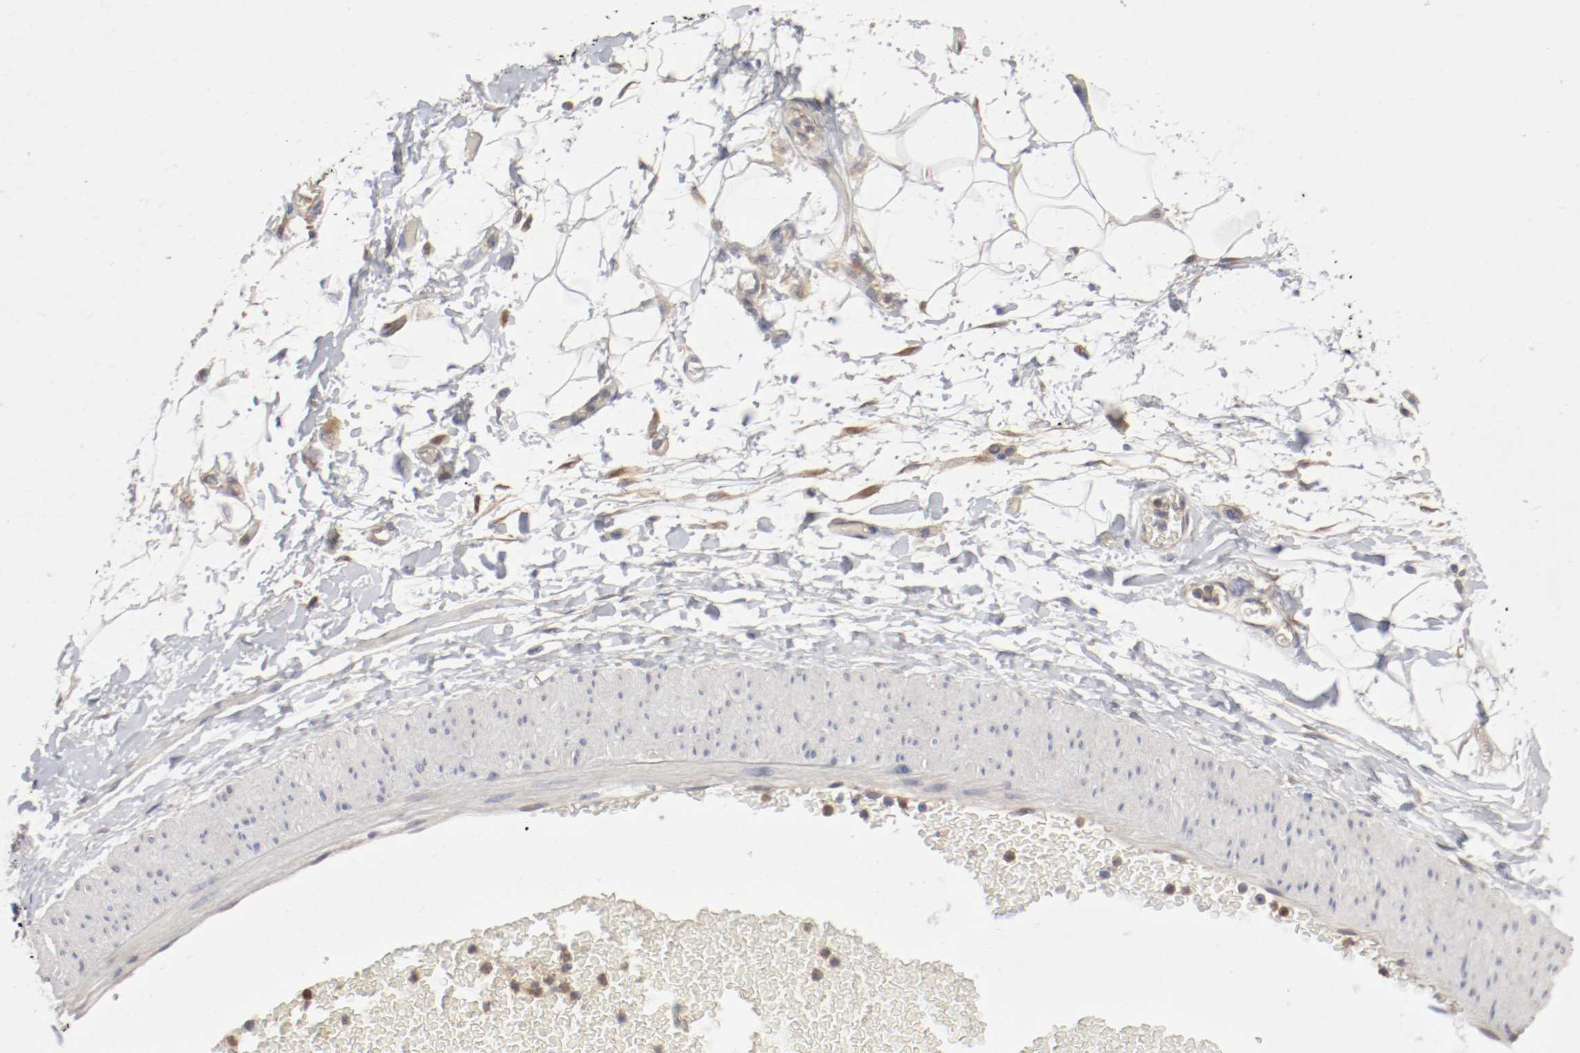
{"staining": {"intensity": "weak", "quantity": "<25%", "location": "cytoplasmic/membranous"}, "tissue": "adipose tissue", "cell_type": "Adipocytes", "image_type": "normal", "snomed": [{"axis": "morphology", "description": "Normal tissue, NOS"}, {"axis": "morphology", "description": "Urothelial carcinoma, High grade"}, {"axis": "topography", "description": "Vascular tissue"}, {"axis": "topography", "description": "Urinary bladder"}], "caption": "IHC photomicrograph of normal adipose tissue: adipose tissue stained with DAB exhibits no significant protein positivity in adipocytes. (DAB (3,3'-diaminobenzidine) IHC, high magnification).", "gene": "REN", "patient": {"sex": "female", "age": 56}}